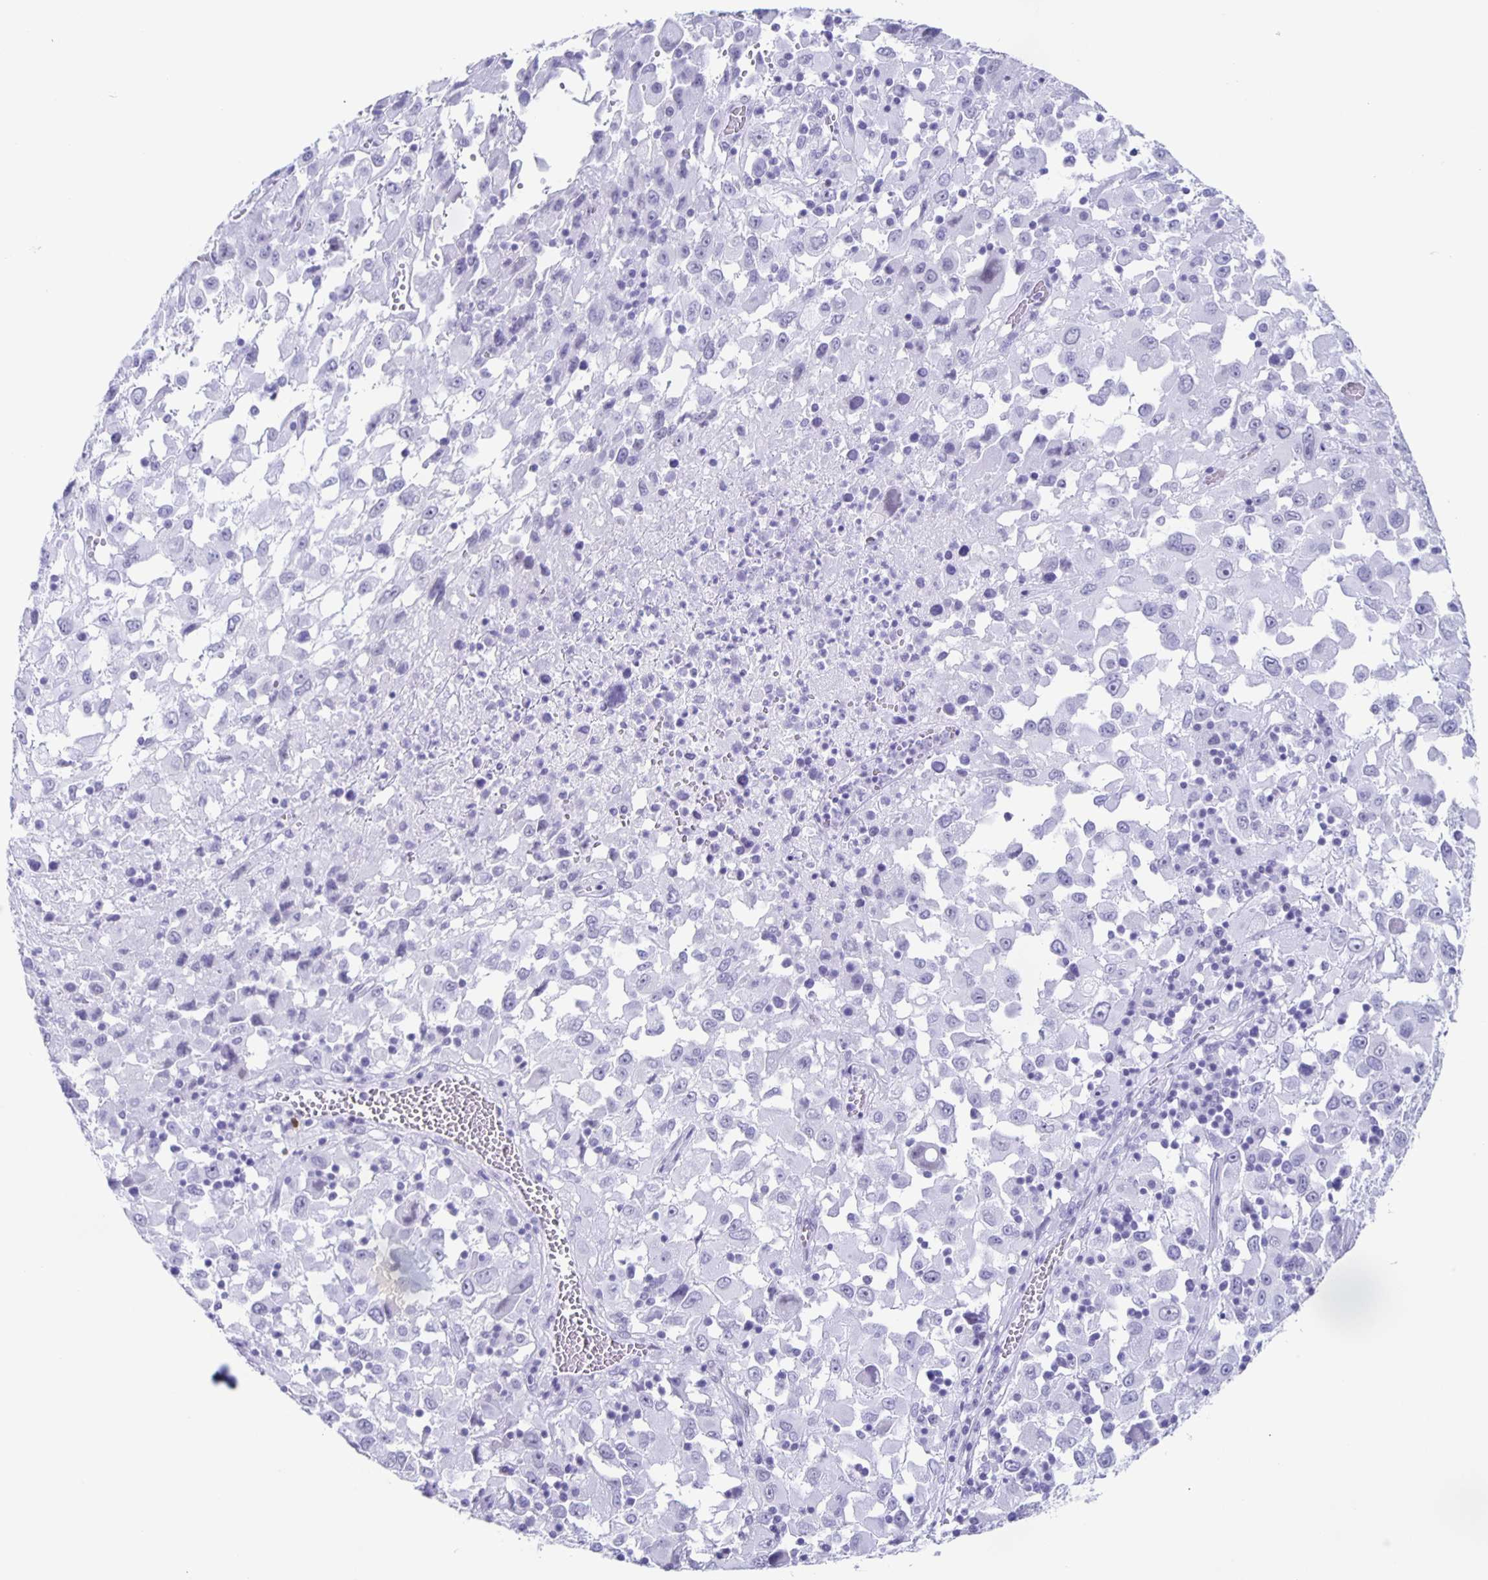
{"staining": {"intensity": "negative", "quantity": "none", "location": "none"}, "tissue": "melanoma", "cell_type": "Tumor cells", "image_type": "cancer", "snomed": [{"axis": "morphology", "description": "Malignant melanoma, Metastatic site"}, {"axis": "topography", "description": "Soft tissue"}], "caption": "A high-resolution photomicrograph shows immunohistochemistry staining of malignant melanoma (metastatic site), which shows no significant staining in tumor cells.", "gene": "TPPP", "patient": {"sex": "male", "age": 50}}